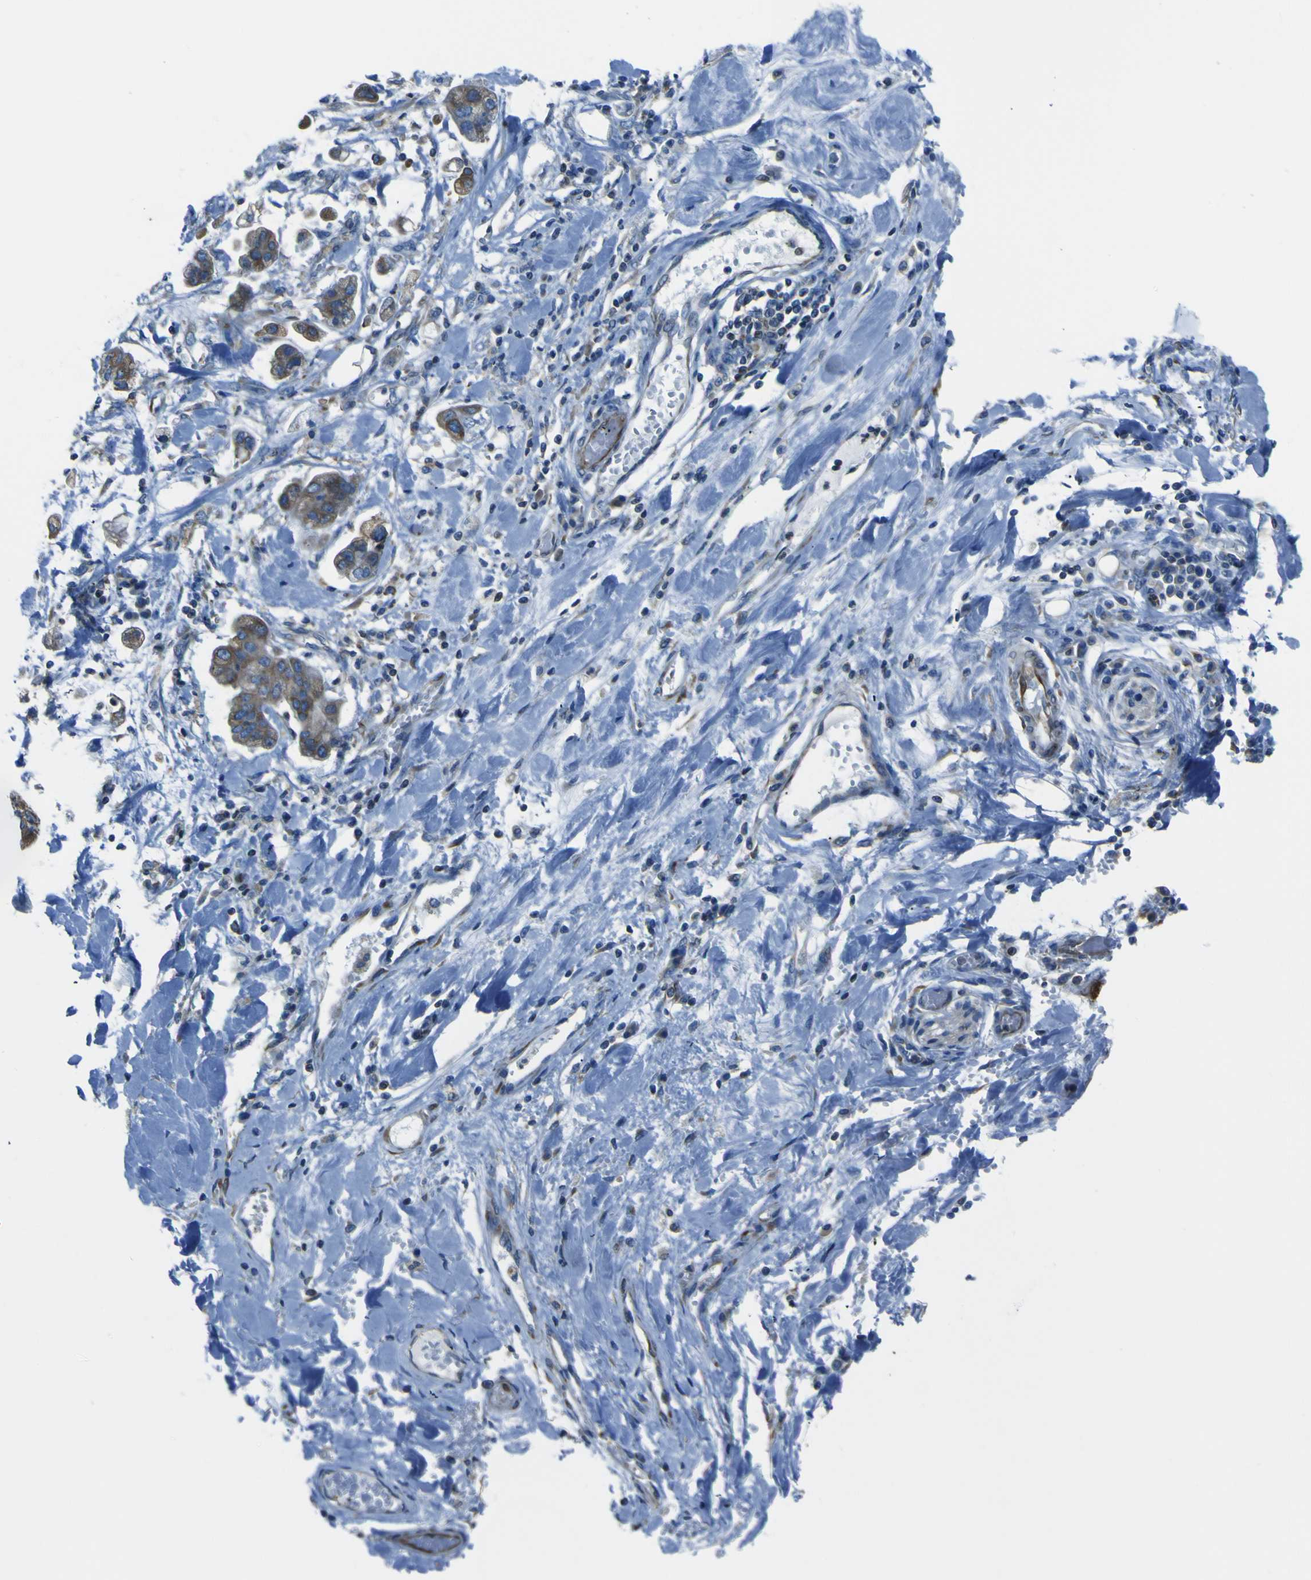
{"staining": {"intensity": "moderate", "quantity": "<25%", "location": "cytoplasmic/membranous"}, "tissue": "stomach cancer", "cell_type": "Tumor cells", "image_type": "cancer", "snomed": [{"axis": "morphology", "description": "Adenocarcinoma, NOS"}, {"axis": "topography", "description": "Stomach"}], "caption": "Immunohistochemistry (IHC) (DAB (3,3'-diaminobenzidine)) staining of adenocarcinoma (stomach) shows moderate cytoplasmic/membranous protein positivity in about <25% of tumor cells.", "gene": "STIM1", "patient": {"sex": "male", "age": 62}}